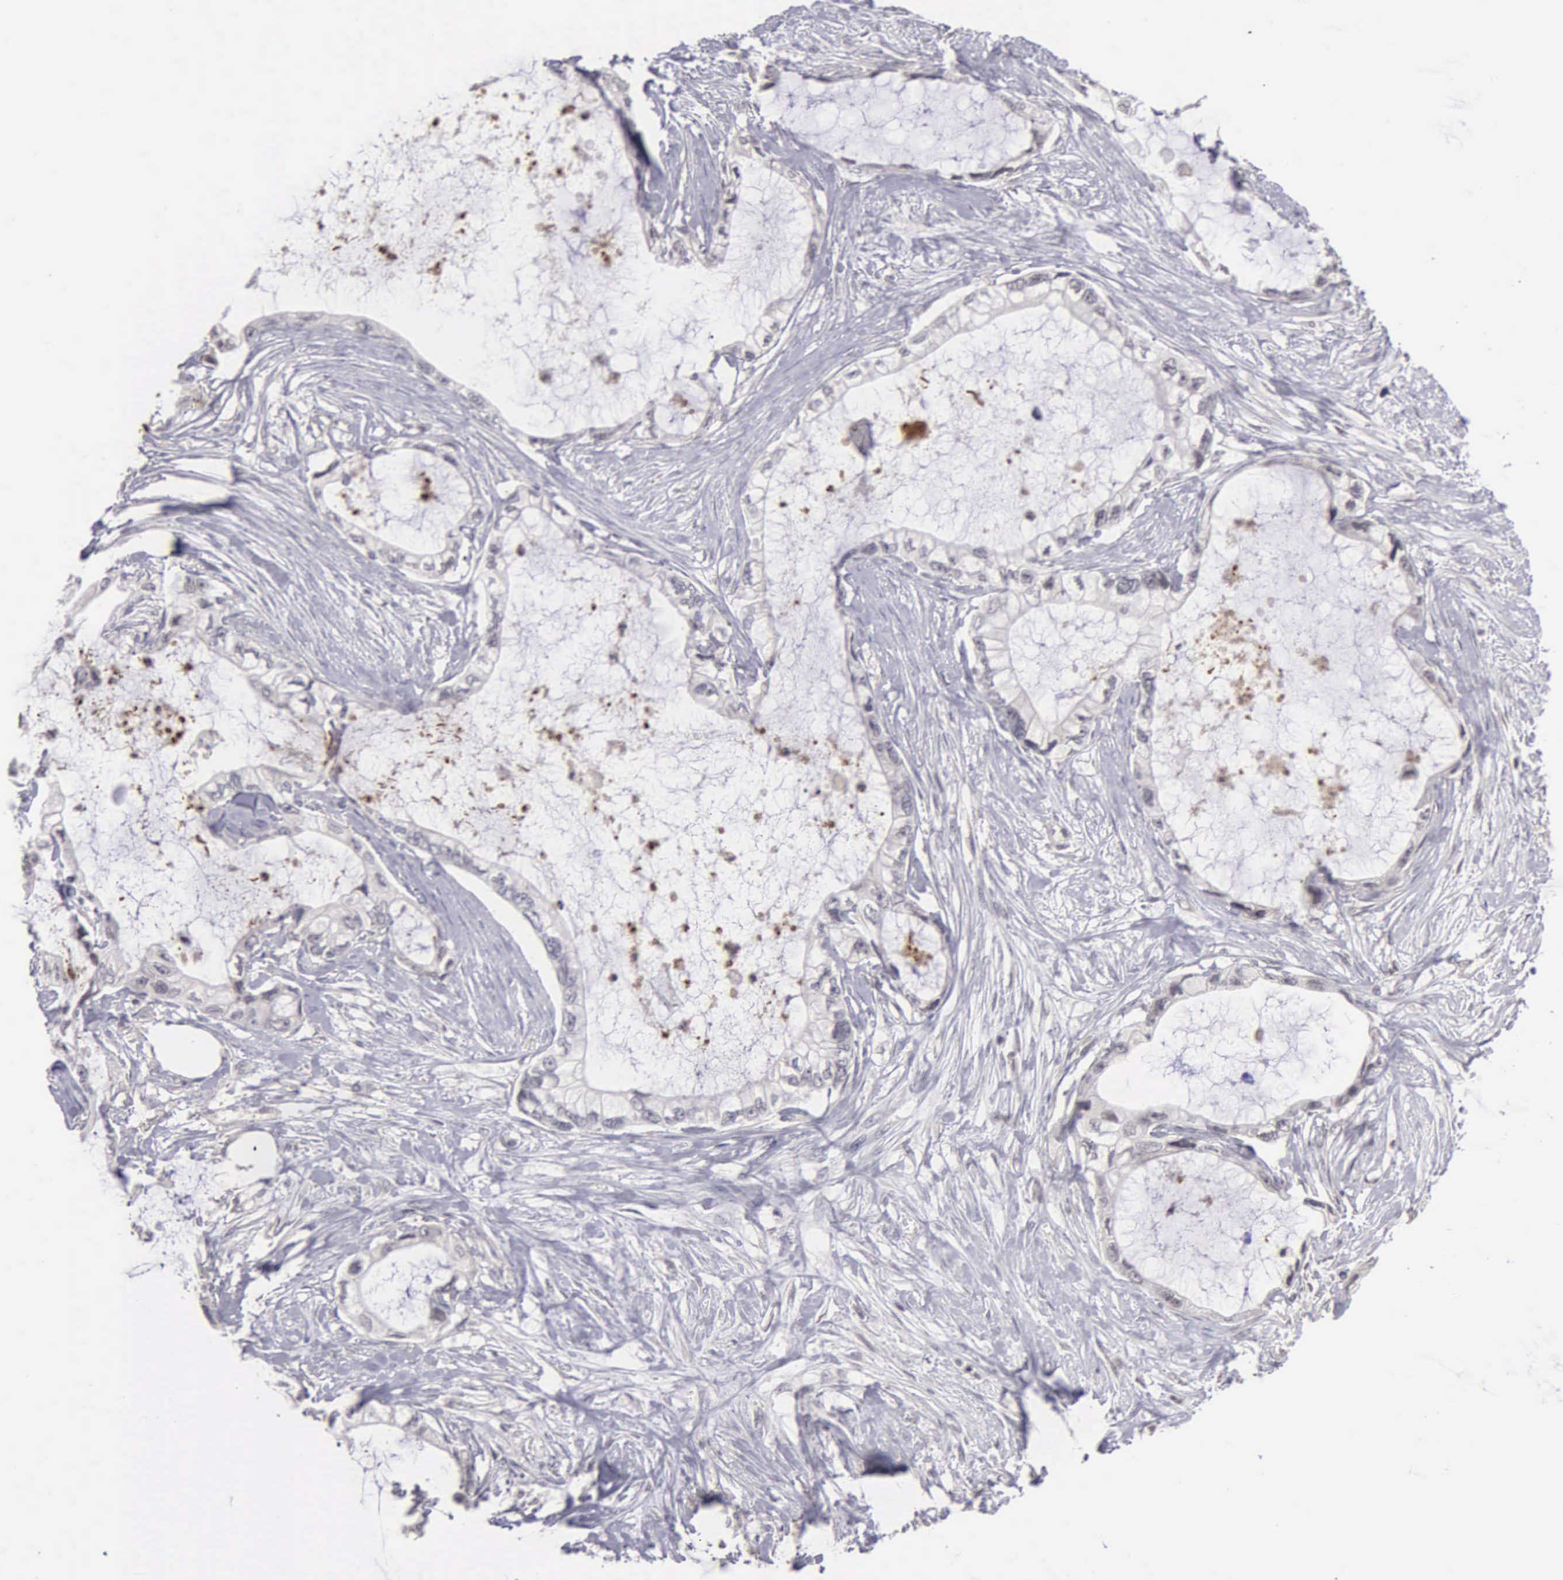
{"staining": {"intensity": "negative", "quantity": "none", "location": "none"}, "tissue": "pancreatic cancer", "cell_type": "Tumor cells", "image_type": "cancer", "snomed": [{"axis": "morphology", "description": "Adenocarcinoma, NOS"}, {"axis": "topography", "description": "Pancreas"}, {"axis": "topography", "description": "Stomach, upper"}], "caption": "Human pancreatic adenocarcinoma stained for a protein using immunohistochemistry exhibits no expression in tumor cells.", "gene": "BRD1", "patient": {"sex": "male", "age": 77}}